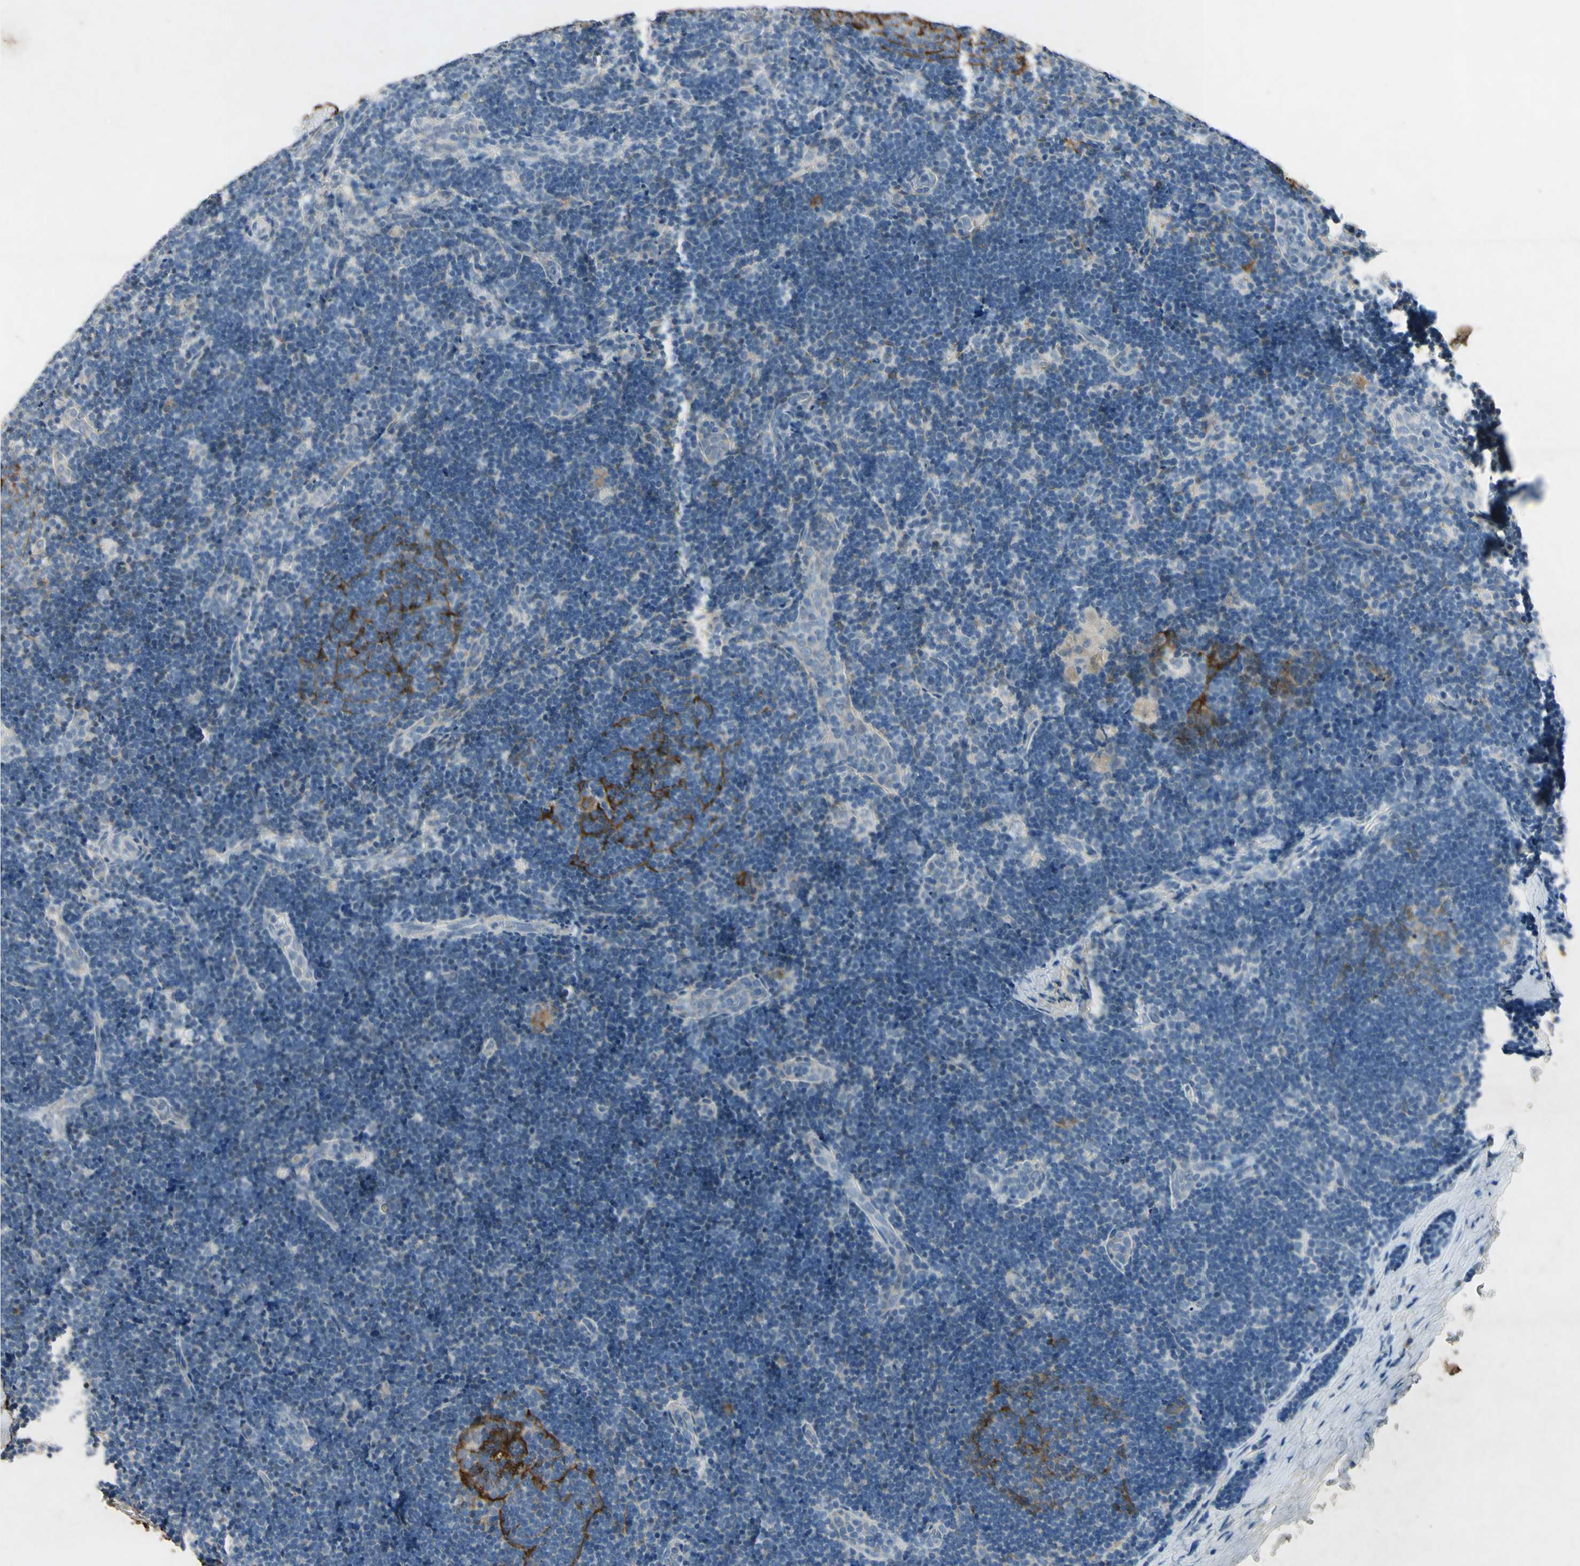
{"staining": {"intensity": "strong", "quantity": "<25%", "location": "cytoplasmic/membranous"}, "tissue": "lymph node", "cell_type": "Germinal center cells", "image_type": "normal", "snomed": [{"axis": "morphology", "description": "Normal tissue, NOS"}, {"axis": "topography", "description": "Lymph node"}], "caption": "Benign lymph node shows strong cytoplasmic/membranous positivity in about <25% of germinal center cells, visualized by immunohistochemistry. (Brightfield microscopy of DAB IHC at high magnification).", "gene": "SNAP91", "patient": {"sex": "female", "age": 14}}